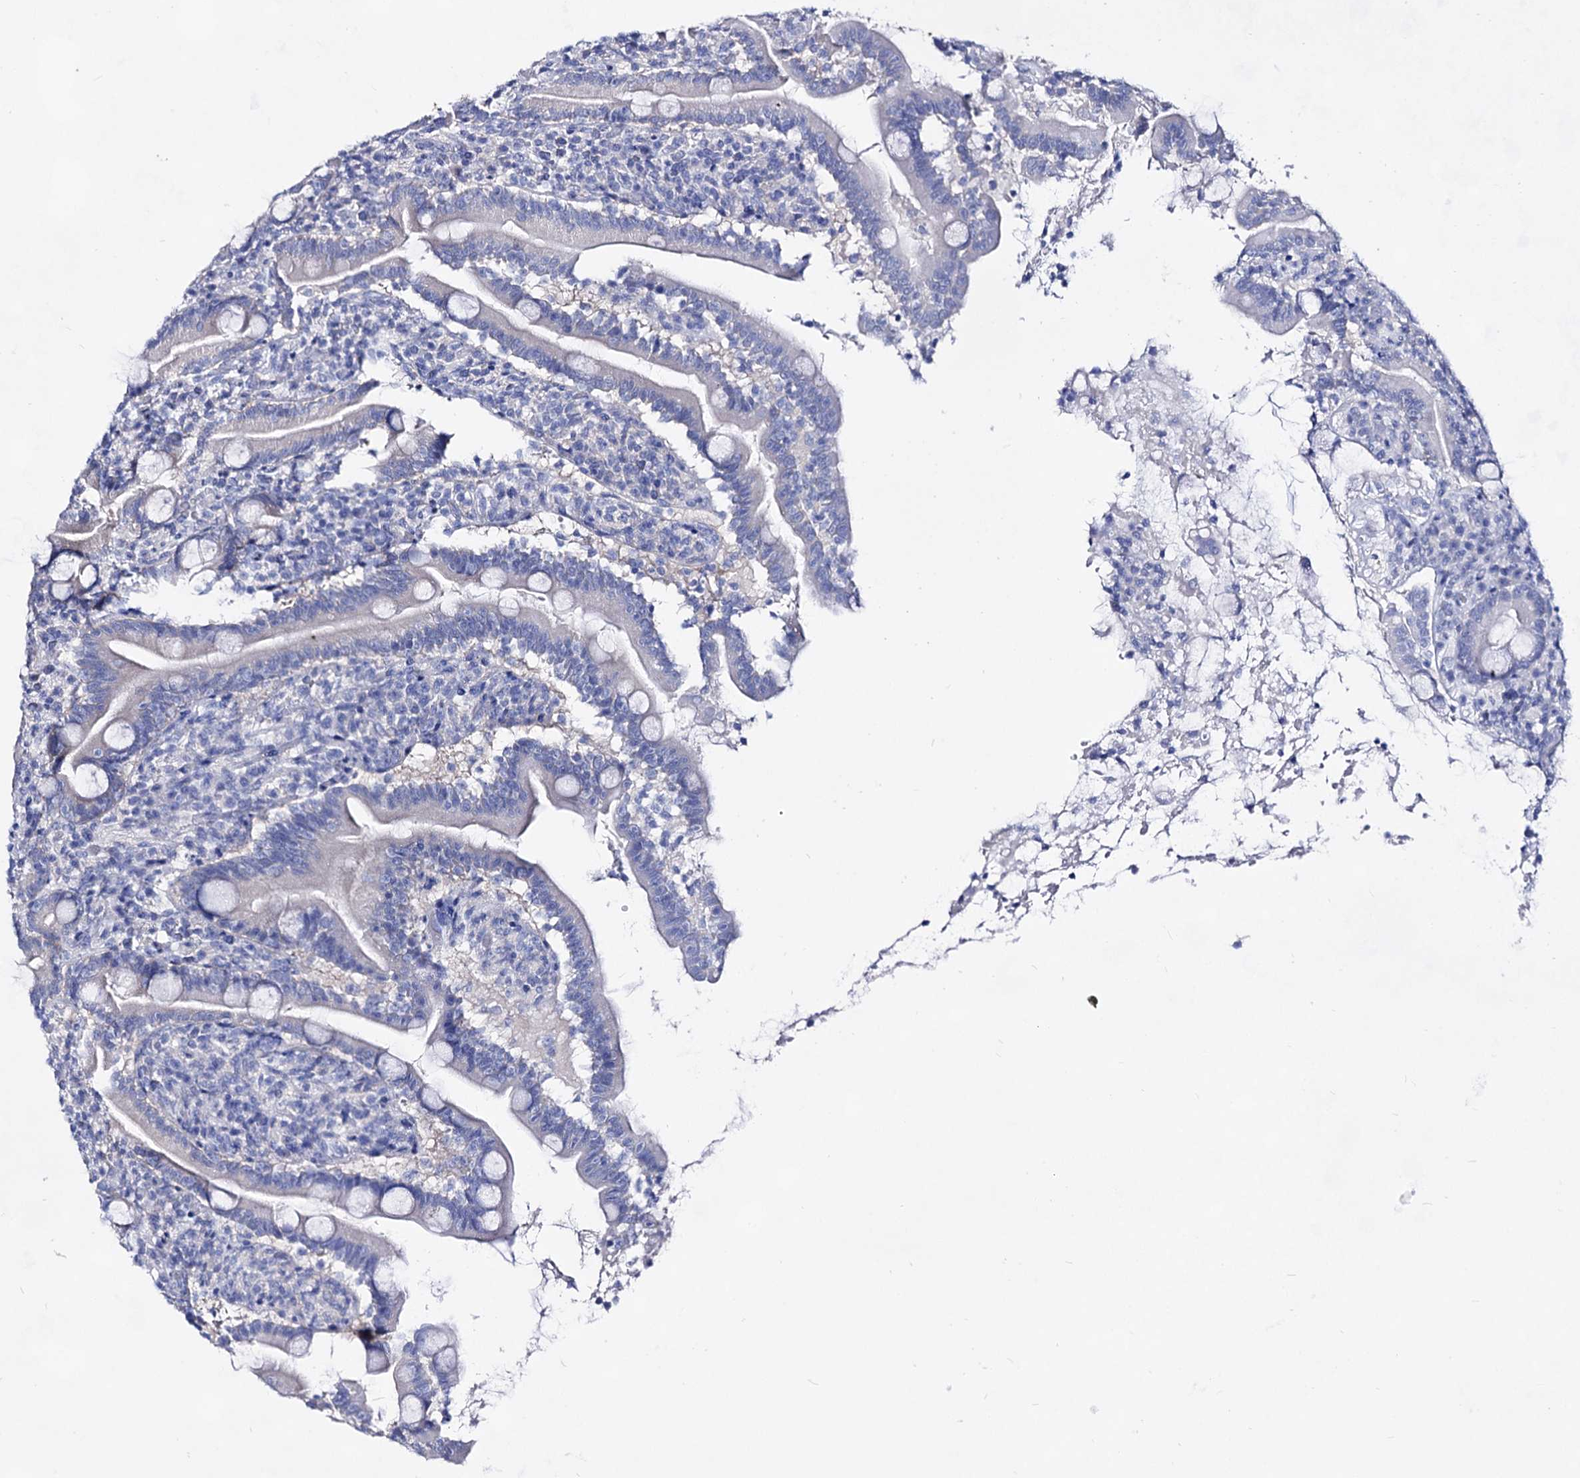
{"staining": {"intensity": "negative", "quantity": "none", "location": "none"}, "tissue": "duodenum", "cell_type": "Glandular cells", "image_type": "normal", "snomed": [{"axis": "morphology", "description": "Normal tissue, NOS"}, {"axis": "topography", "description": "Duodenum"}], "caption": "Immunohistochemistry (IHC) of normal duodenum reveals no positivity in glandular cells.", "gene": "PLIN1", "patient": {"sex": "male", "age": 35}}